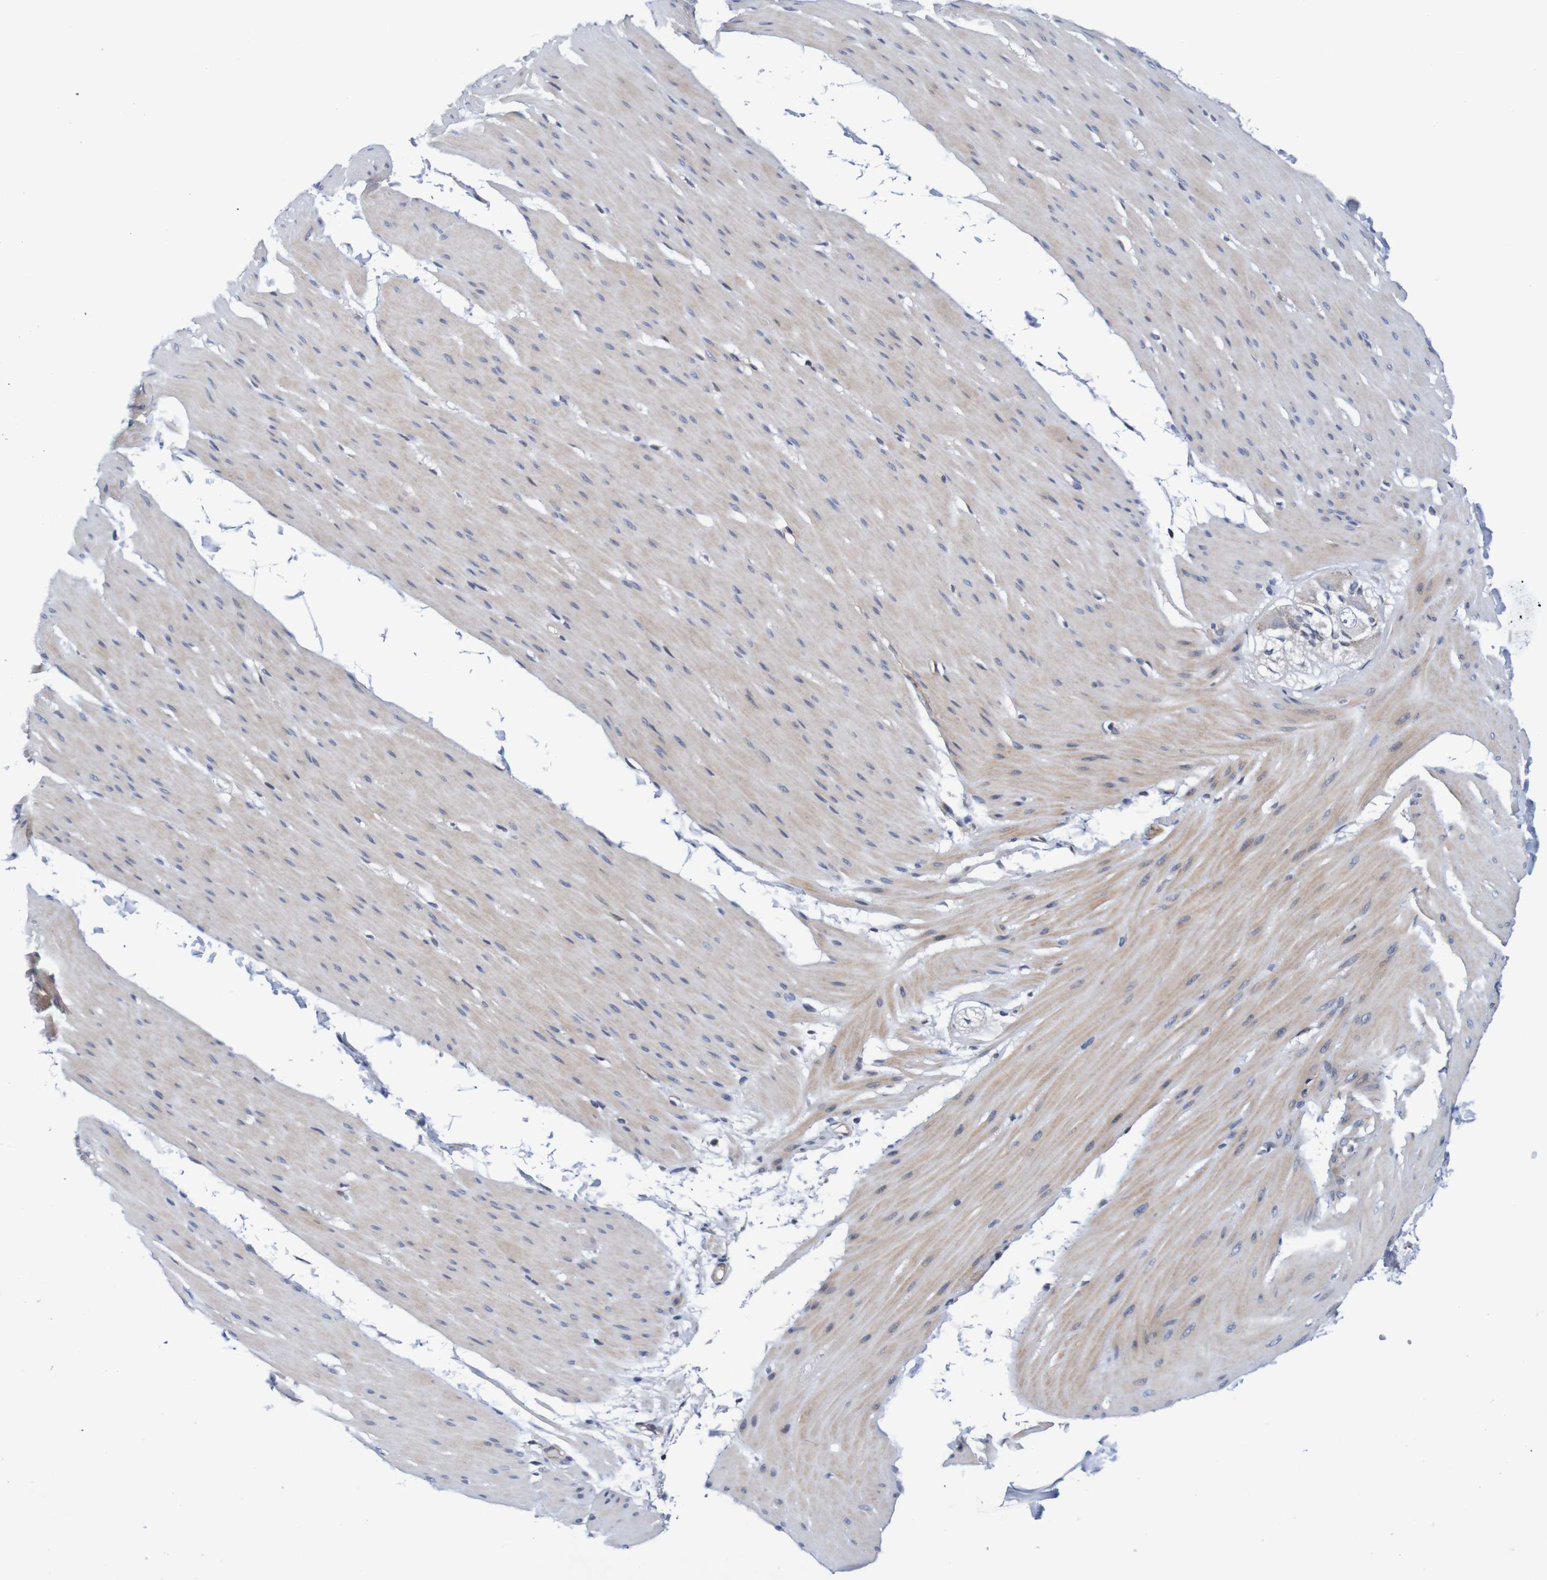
{"staining": {"intensity": "weak", "quantity": ">75%", "location": "cytoplasmic/membranous"}, "tissue": "smooth muscle", "cell_type": "Smooth muscle cells", "image_type": "normal", "snomed": [{"axis": "morphology", "description": "Normal tissue, NOS"}, {"axis": "topography", "description": "Smooth muscle"}, {"axis": "topography", "description": "Colon"}], "caption": "IHC of unremarkable human smooth muscle exhibits low levels of weak cytoplasmic/membranous expression in approximately >75% of smooth muscle cells. The protein of interest is shown in brown color, while the nuclei are stained blue.", "gene": "CPED1", "patient": {"sex": "male", "age": 67}}